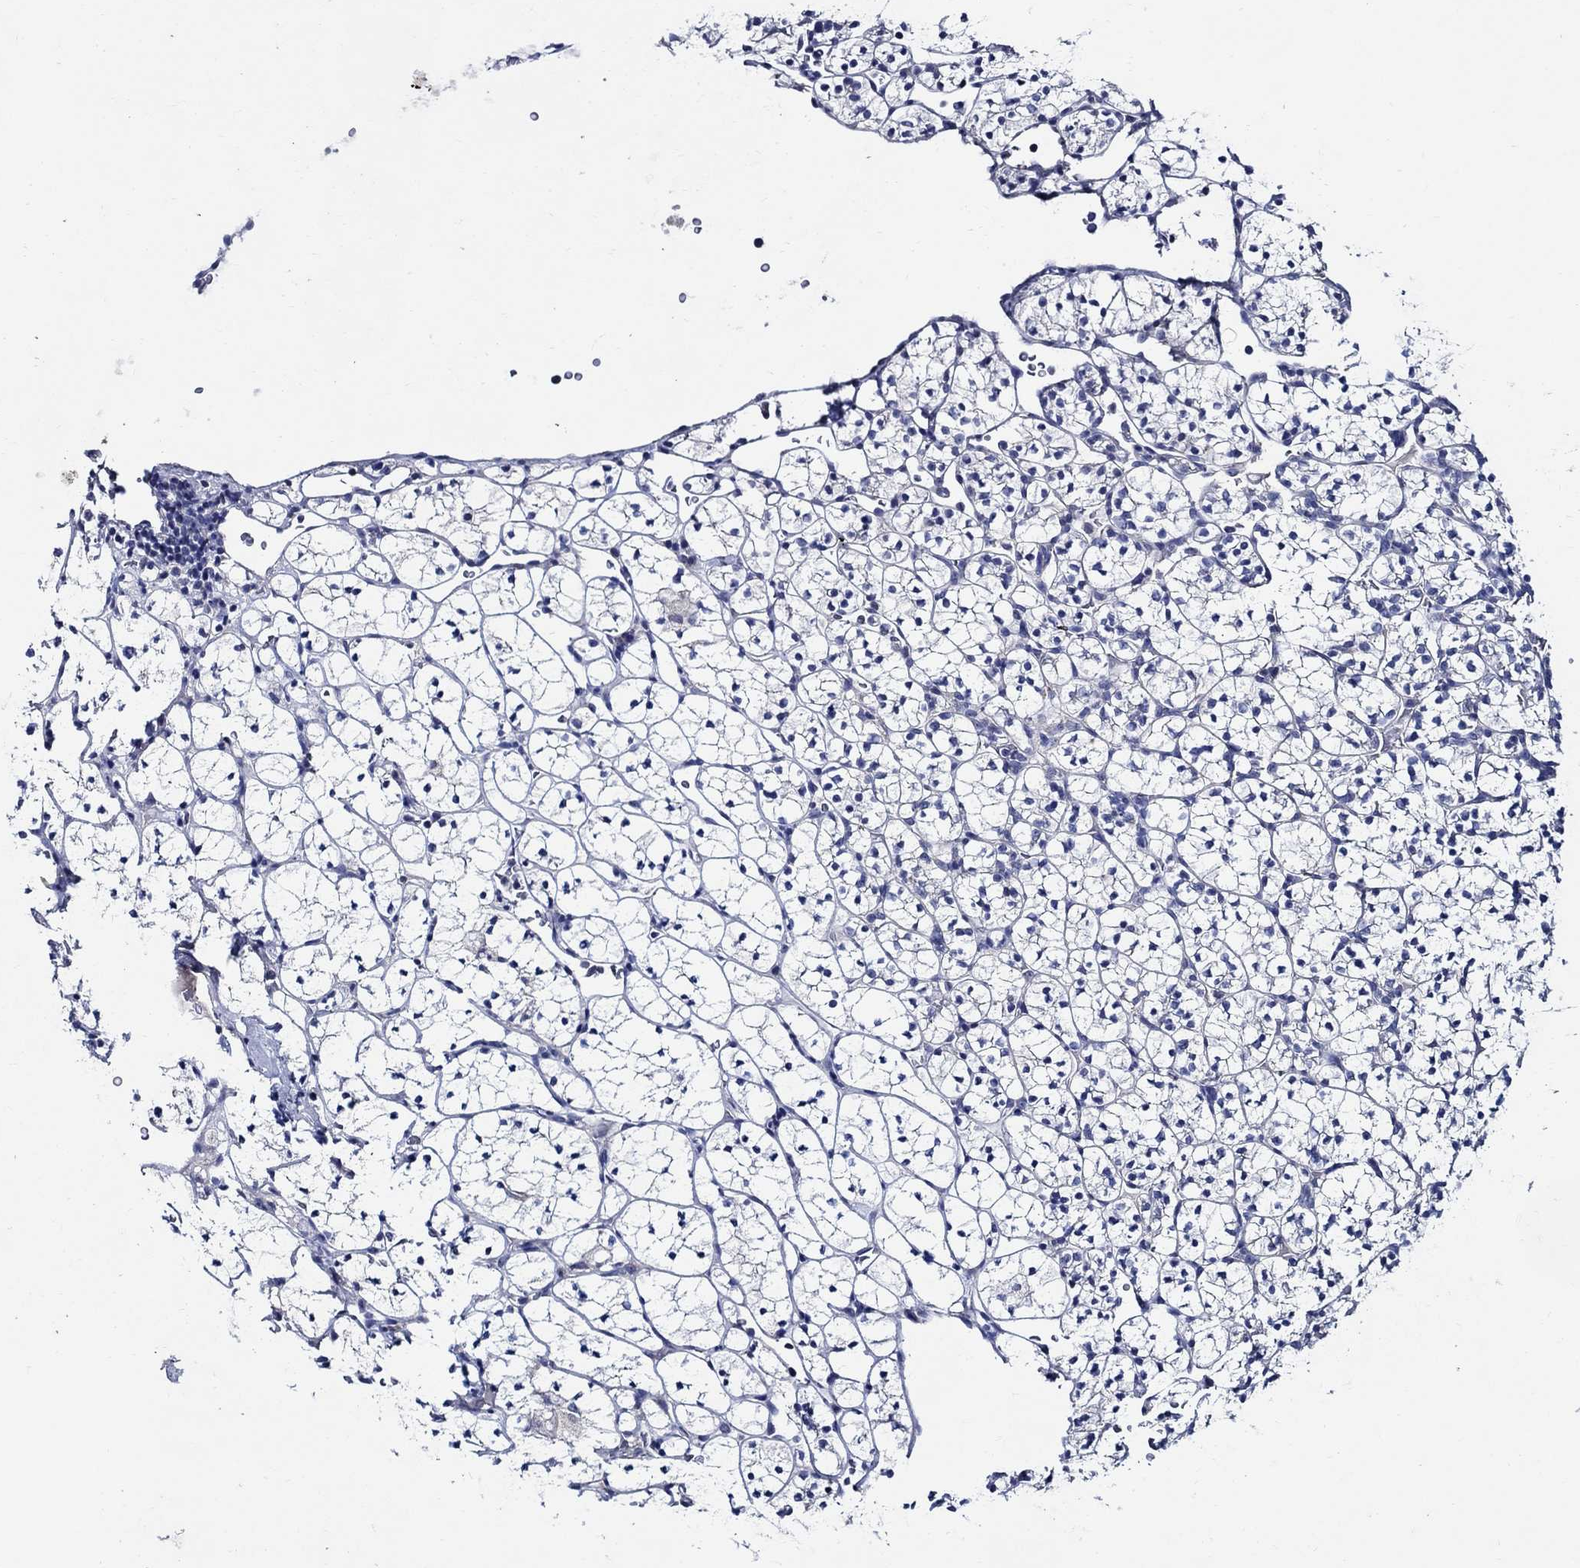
{"staining": {"intensity": "negative", "quantity": "none", "location": "none"}, "tissue": "renal cancer", "cell_type": "Tumor cells", "image_type": "cancer", "snomed": [{"axis": "morphology", "description": "Adenocarcinoma, NOS"}, {"axis": "topography", "description": "Kidney"}], "caption": "Adenocarcinoma (renal) was stained to show a protein in brown. There is no significant positivity in tumor cells.", "gene": "SKOR1", "patient": {"sex": "female", "age": 89}}